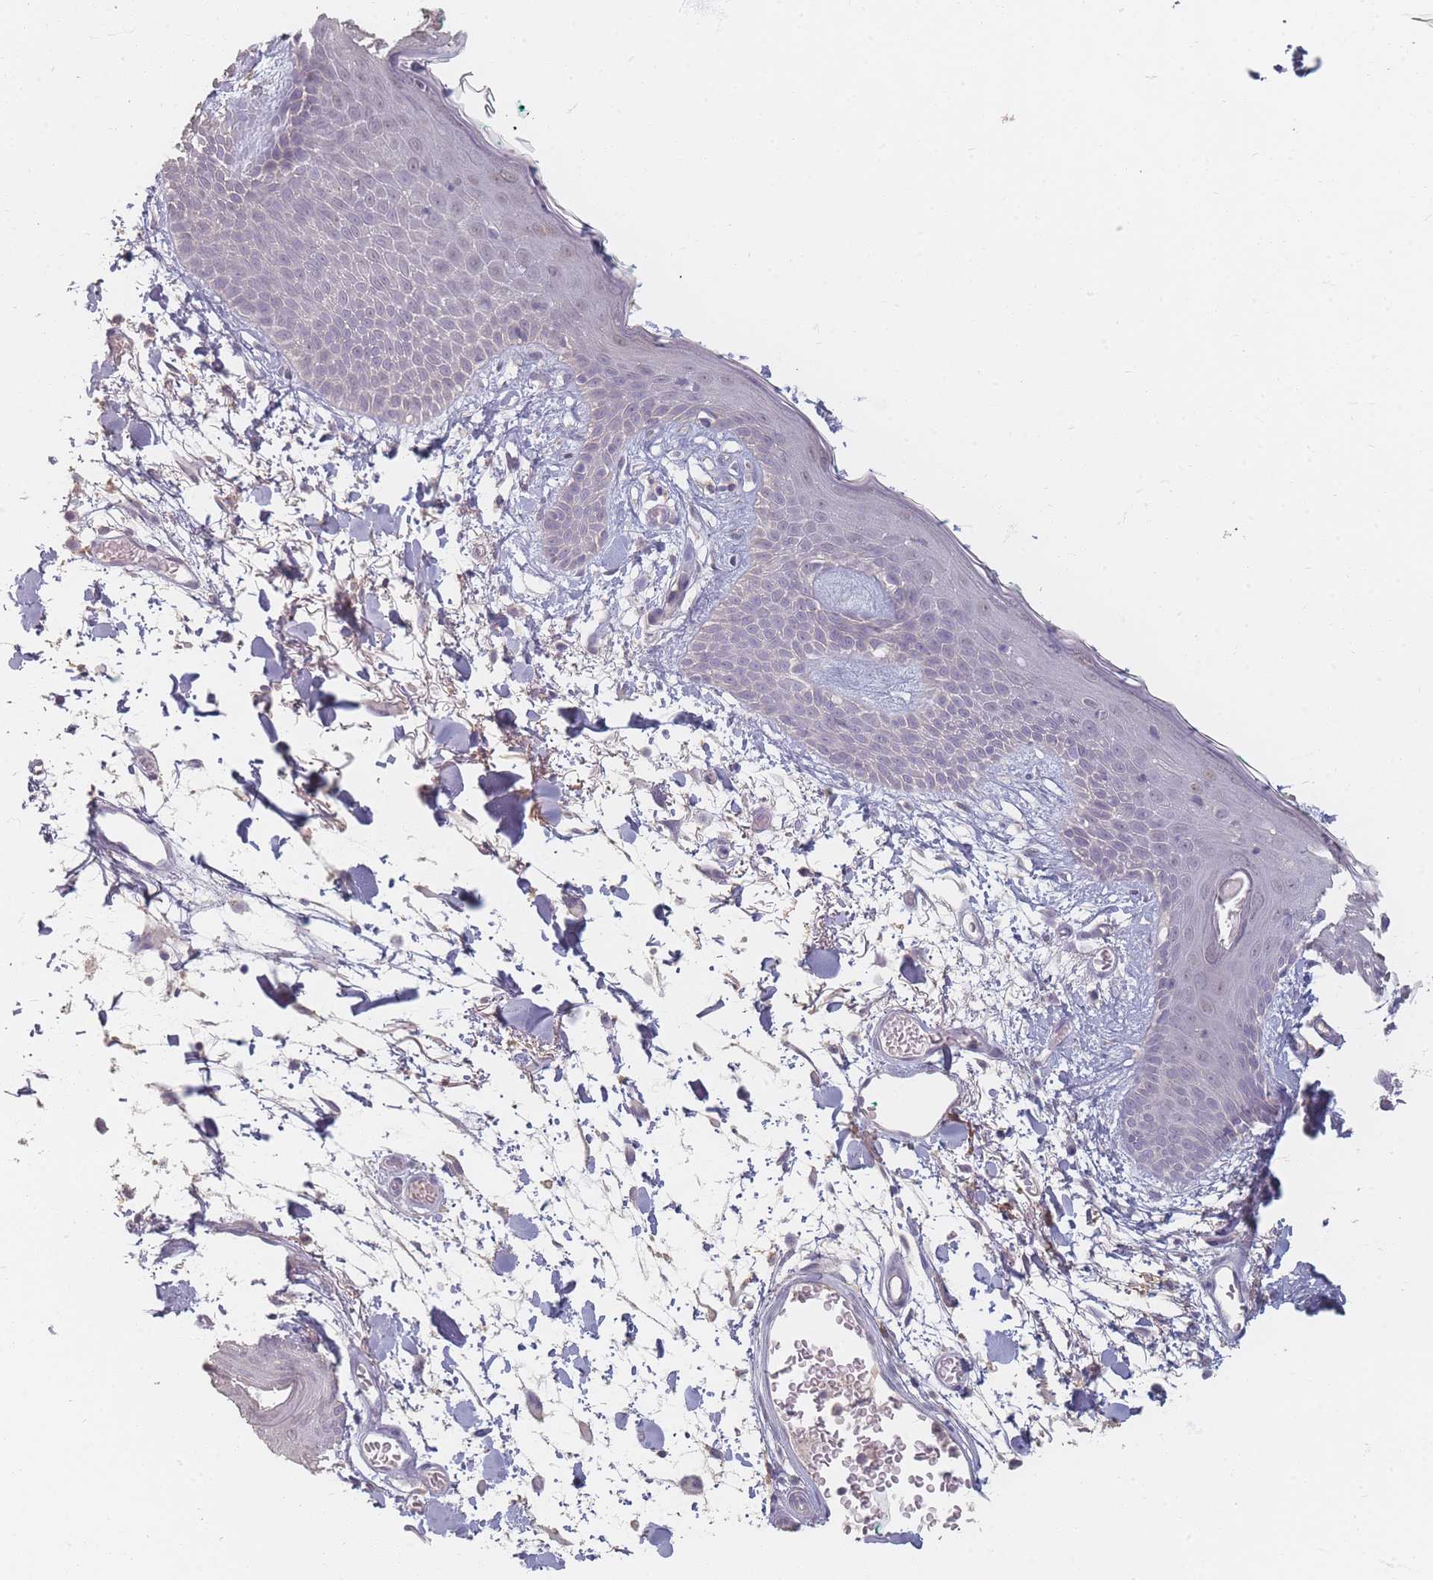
{"staining": {"intensity": "negative", "quantity": "none", "location": "none"}, "tissue": "skin", "cell_type": "Fibroblasts", "image_type": "normal", "snomed": [{"axis": "morphology", "description": "Normal tissue, NOS"}, {"axis": "topography", "description": "Skin"}], "caption": "Image shows no significant protein positivity in fibroblasts of normal skin.", "gene": "RFTN1", "patient": {"sex": "male", "age": 79}}